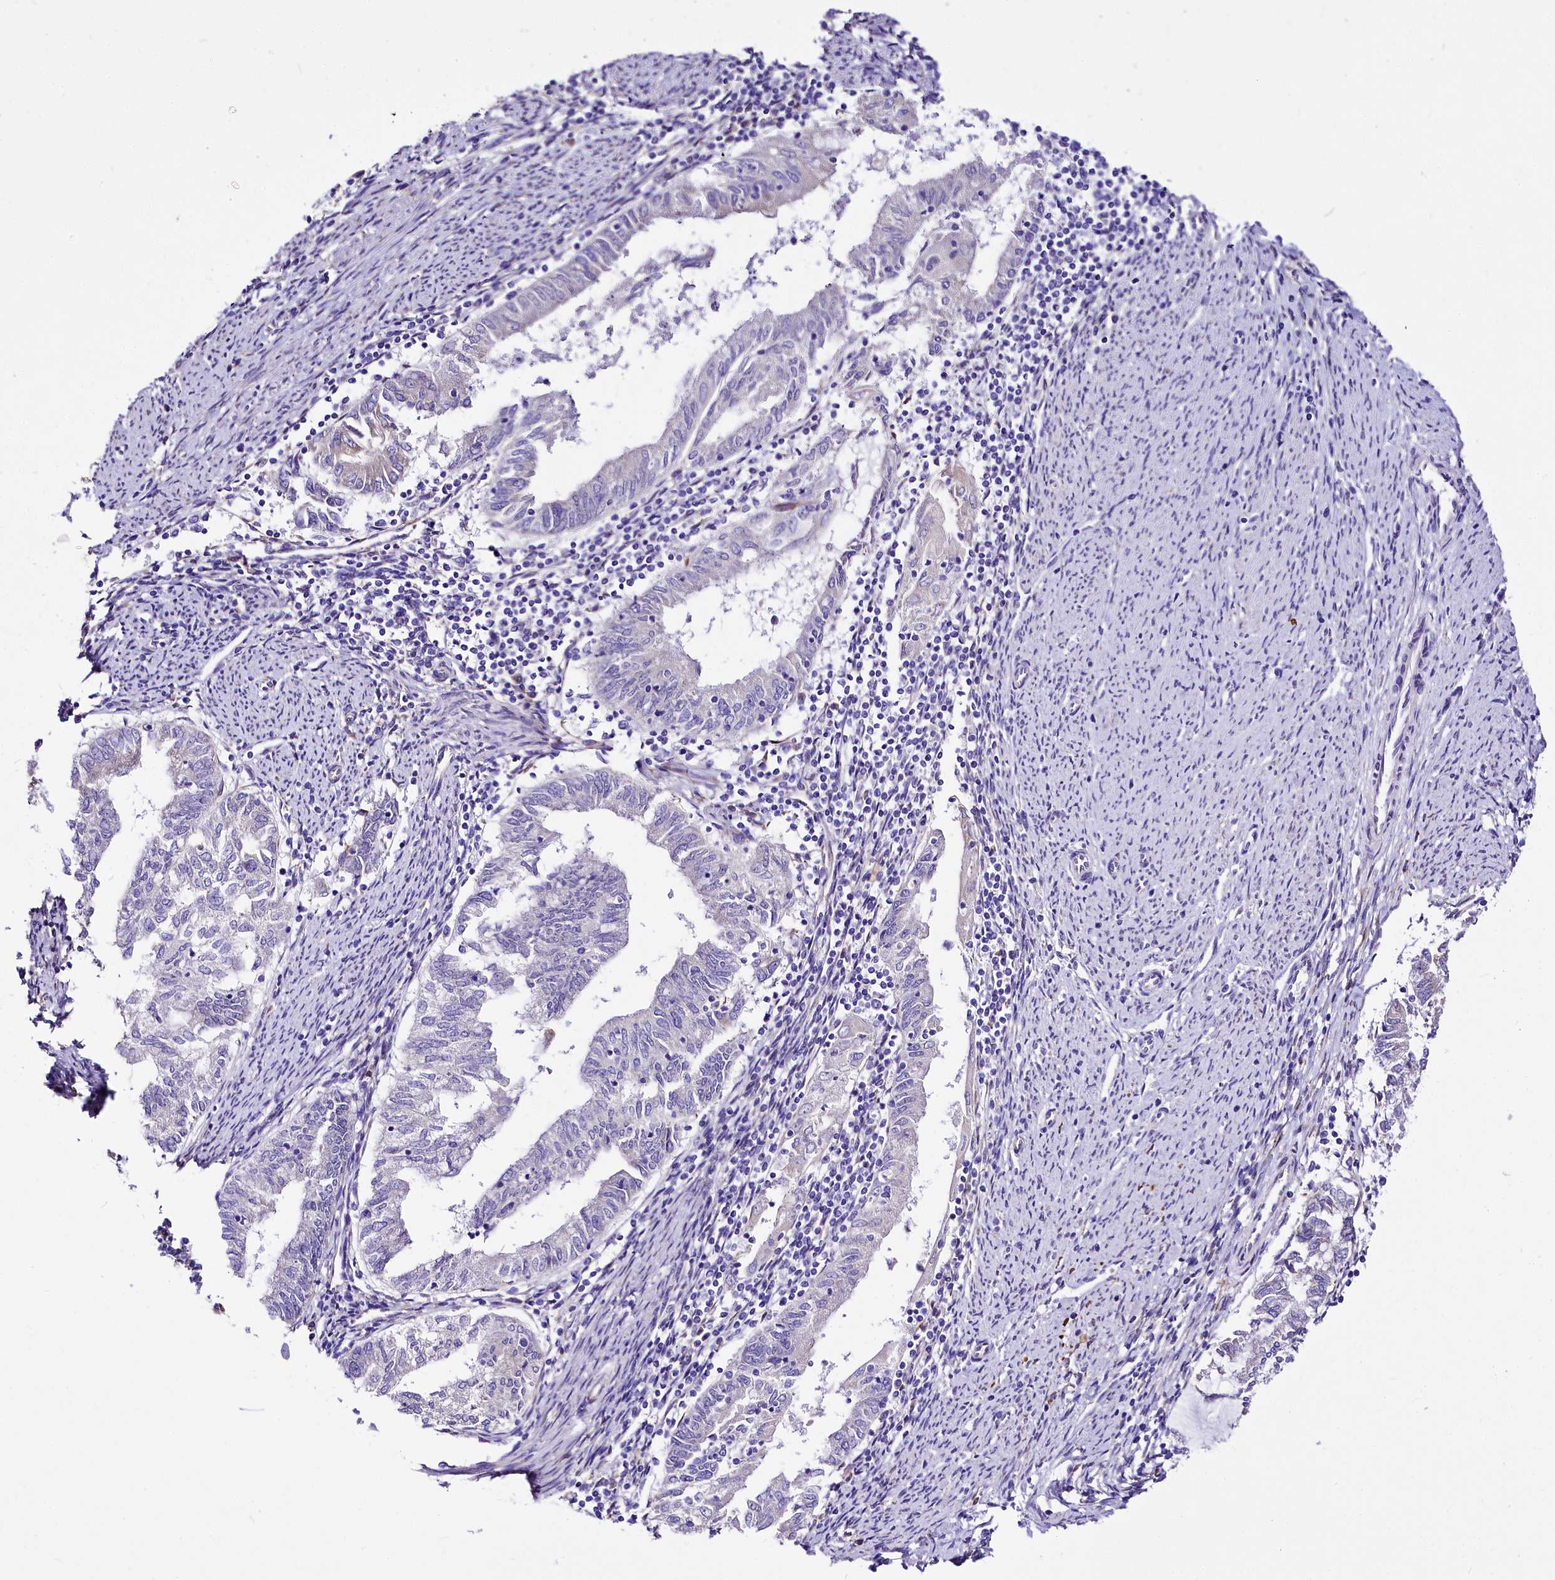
{"staining": {"intensity": "negative", "quantity": "none", "location": "none"}, "tissue": "endometrial cancer", "cell_type": "Tumor cells", "image_type": "cancer", "snomed": [{"axis": "morphology", "description": "Adenocarcinoma, NOS"}, {"axis": "topography", "description": "Endometrium"}], "caption": "Human endometrial cancer (adenocarcinoma) stained for a protein using immunohistochemistry reveals no expression in tumor cells.", "gene": "A2ML1", "patient": {"sex": "female", "age": 79}}